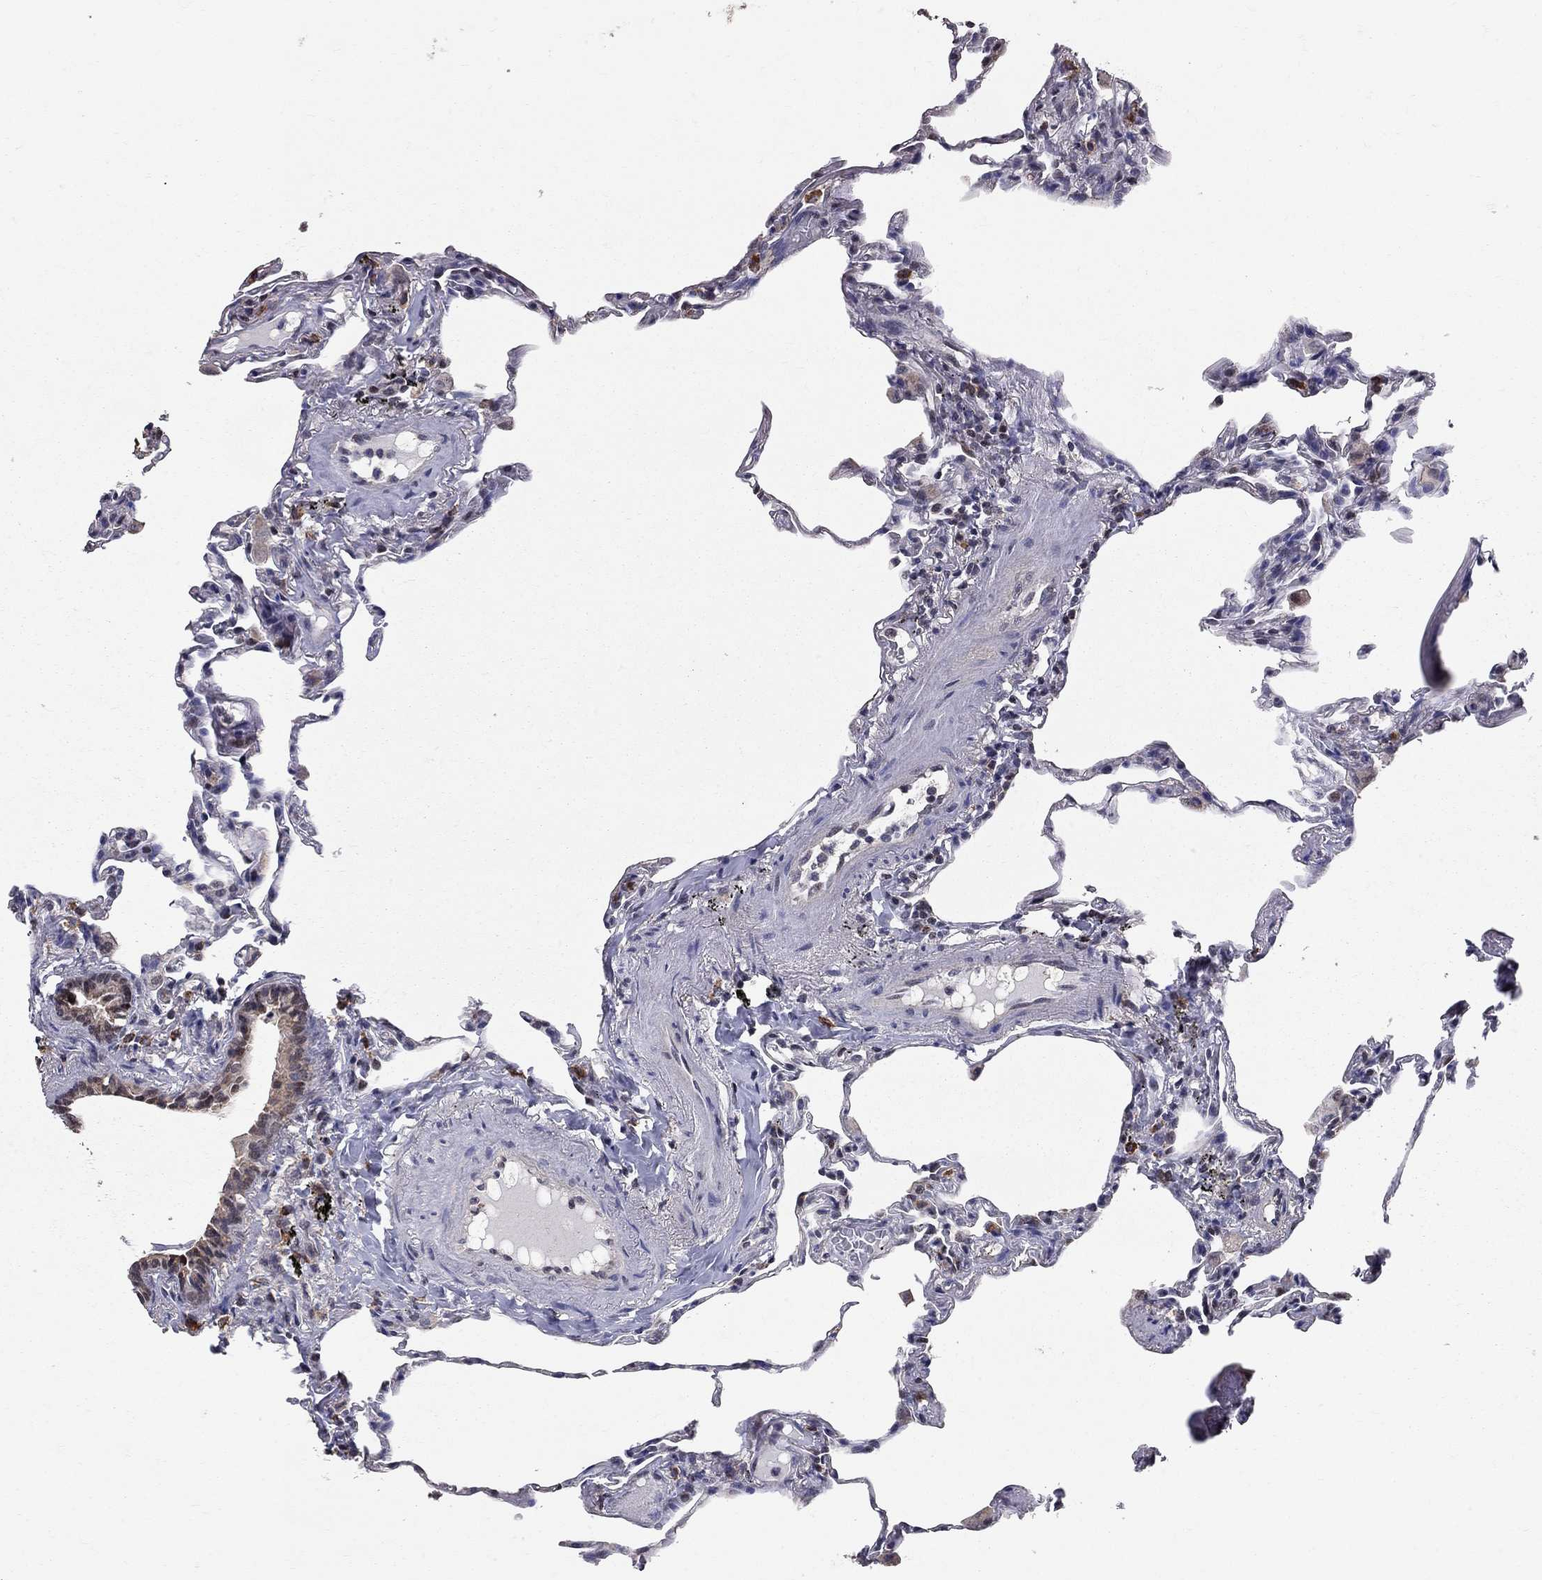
{"staining": {"intensity": "negative", "quantity": "none", "location": "none"}, "tissue": "lung", "cell_type": "Alveolar cells", "image_type": "normal", "snomed": [{"axis": "morphology", "description": "Normal tissue, NOS"}, {"axis": "topography", "description": "Lung"}], "caption": "Immunohistochemistry (IHC) image of unremarkable lung stained for a protein (brown), which shows no staining in alveolar cells.", "gene": "HDAC3", "patient": {"sex": "female", "age": 57}}